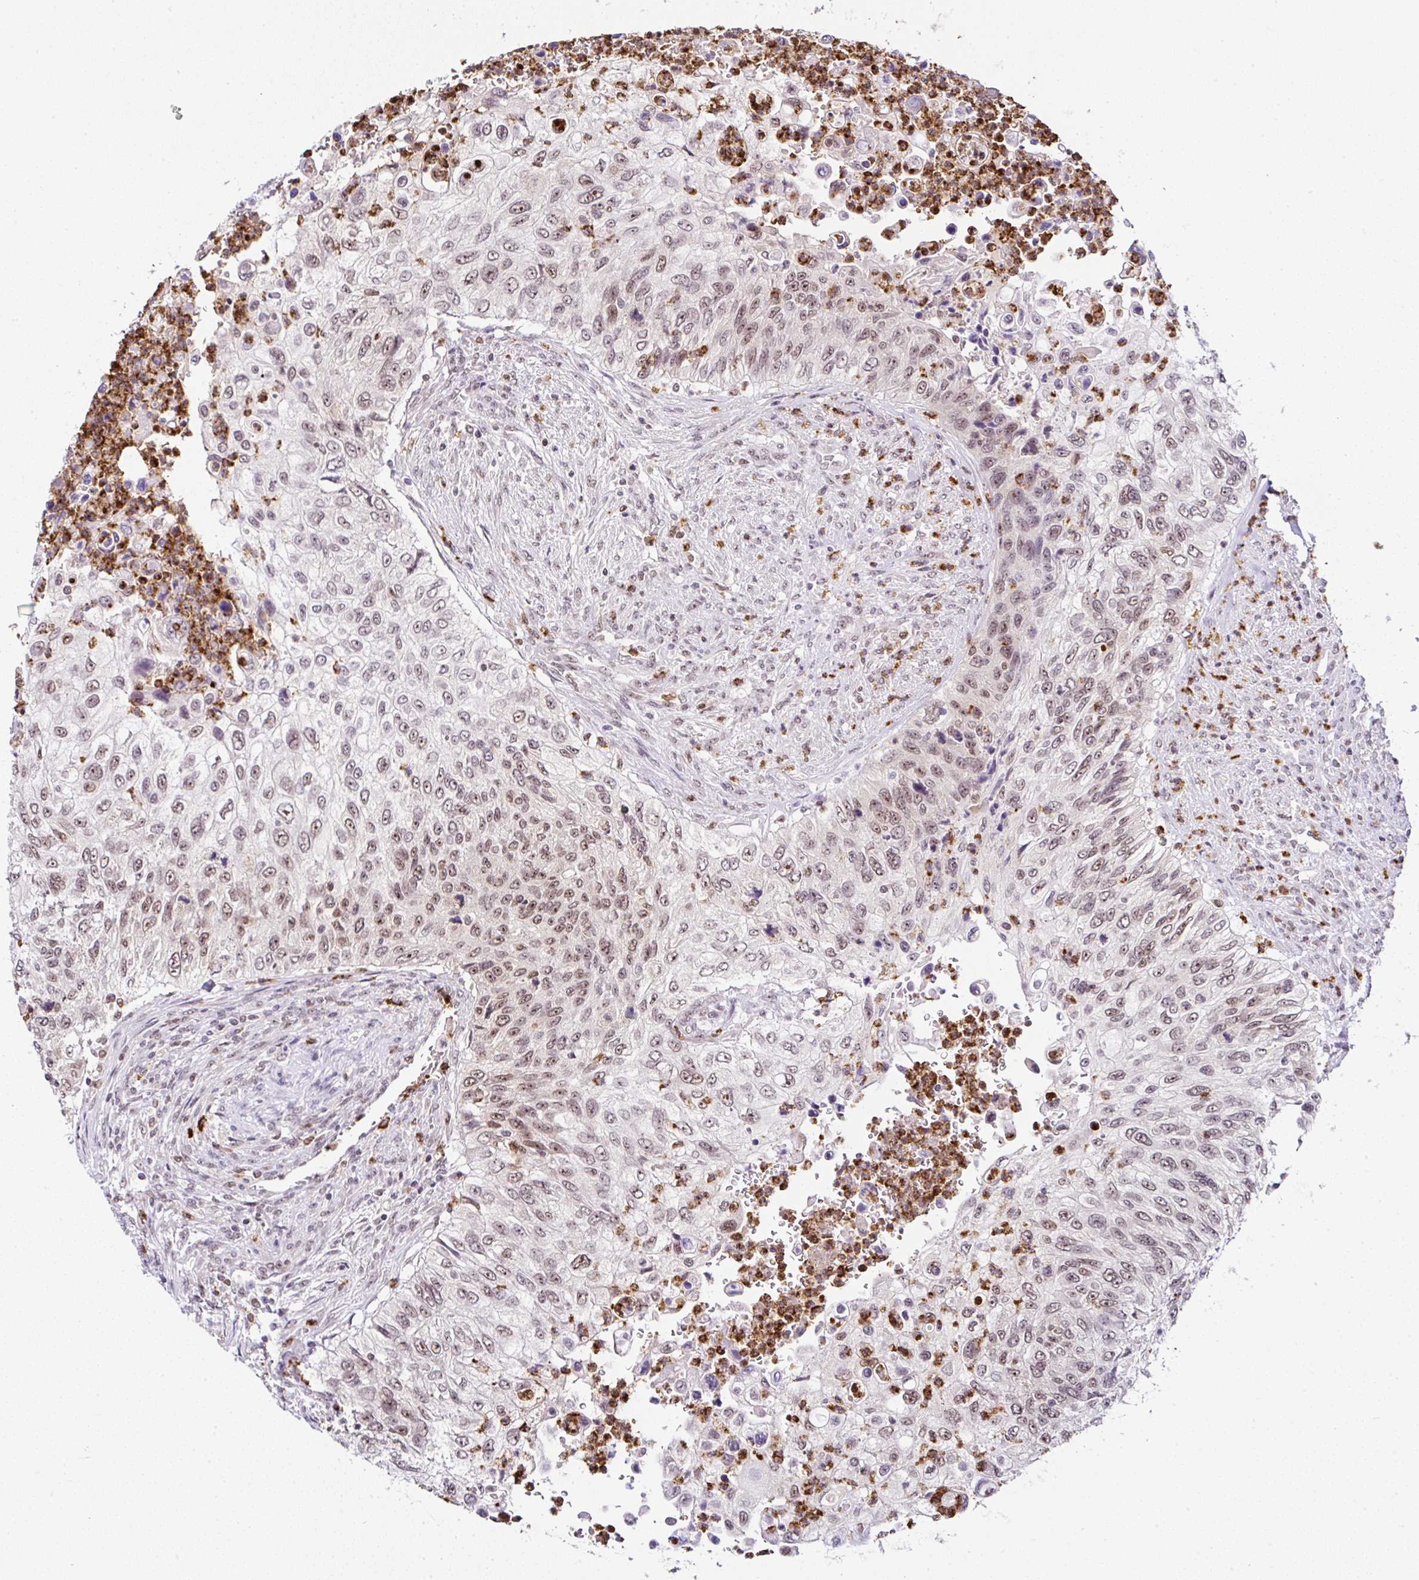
{"staining": {"intensity": "moderate", "quantity": ">75%", "location": "nuclear"}, "tissue": "urothelial cancer", "cell_type": "Tumor cells", "image_type": "cancer", "snomed": [{"axis": "morphology", "description": "Urothelial carcinoma, High grade"}, {"axis": "topography", "description": "Urinary bladder"}], "caption": "Immunohistochemistry (DAB (3,3'-diaminobenzidine)) staining of high-grade urothelial carcinoma exhibits moderate nuclear protein expression in approximately >75% of tumor cells.", "gene": "PTPN2", "patient": {"sex": "female", "age": 60}}